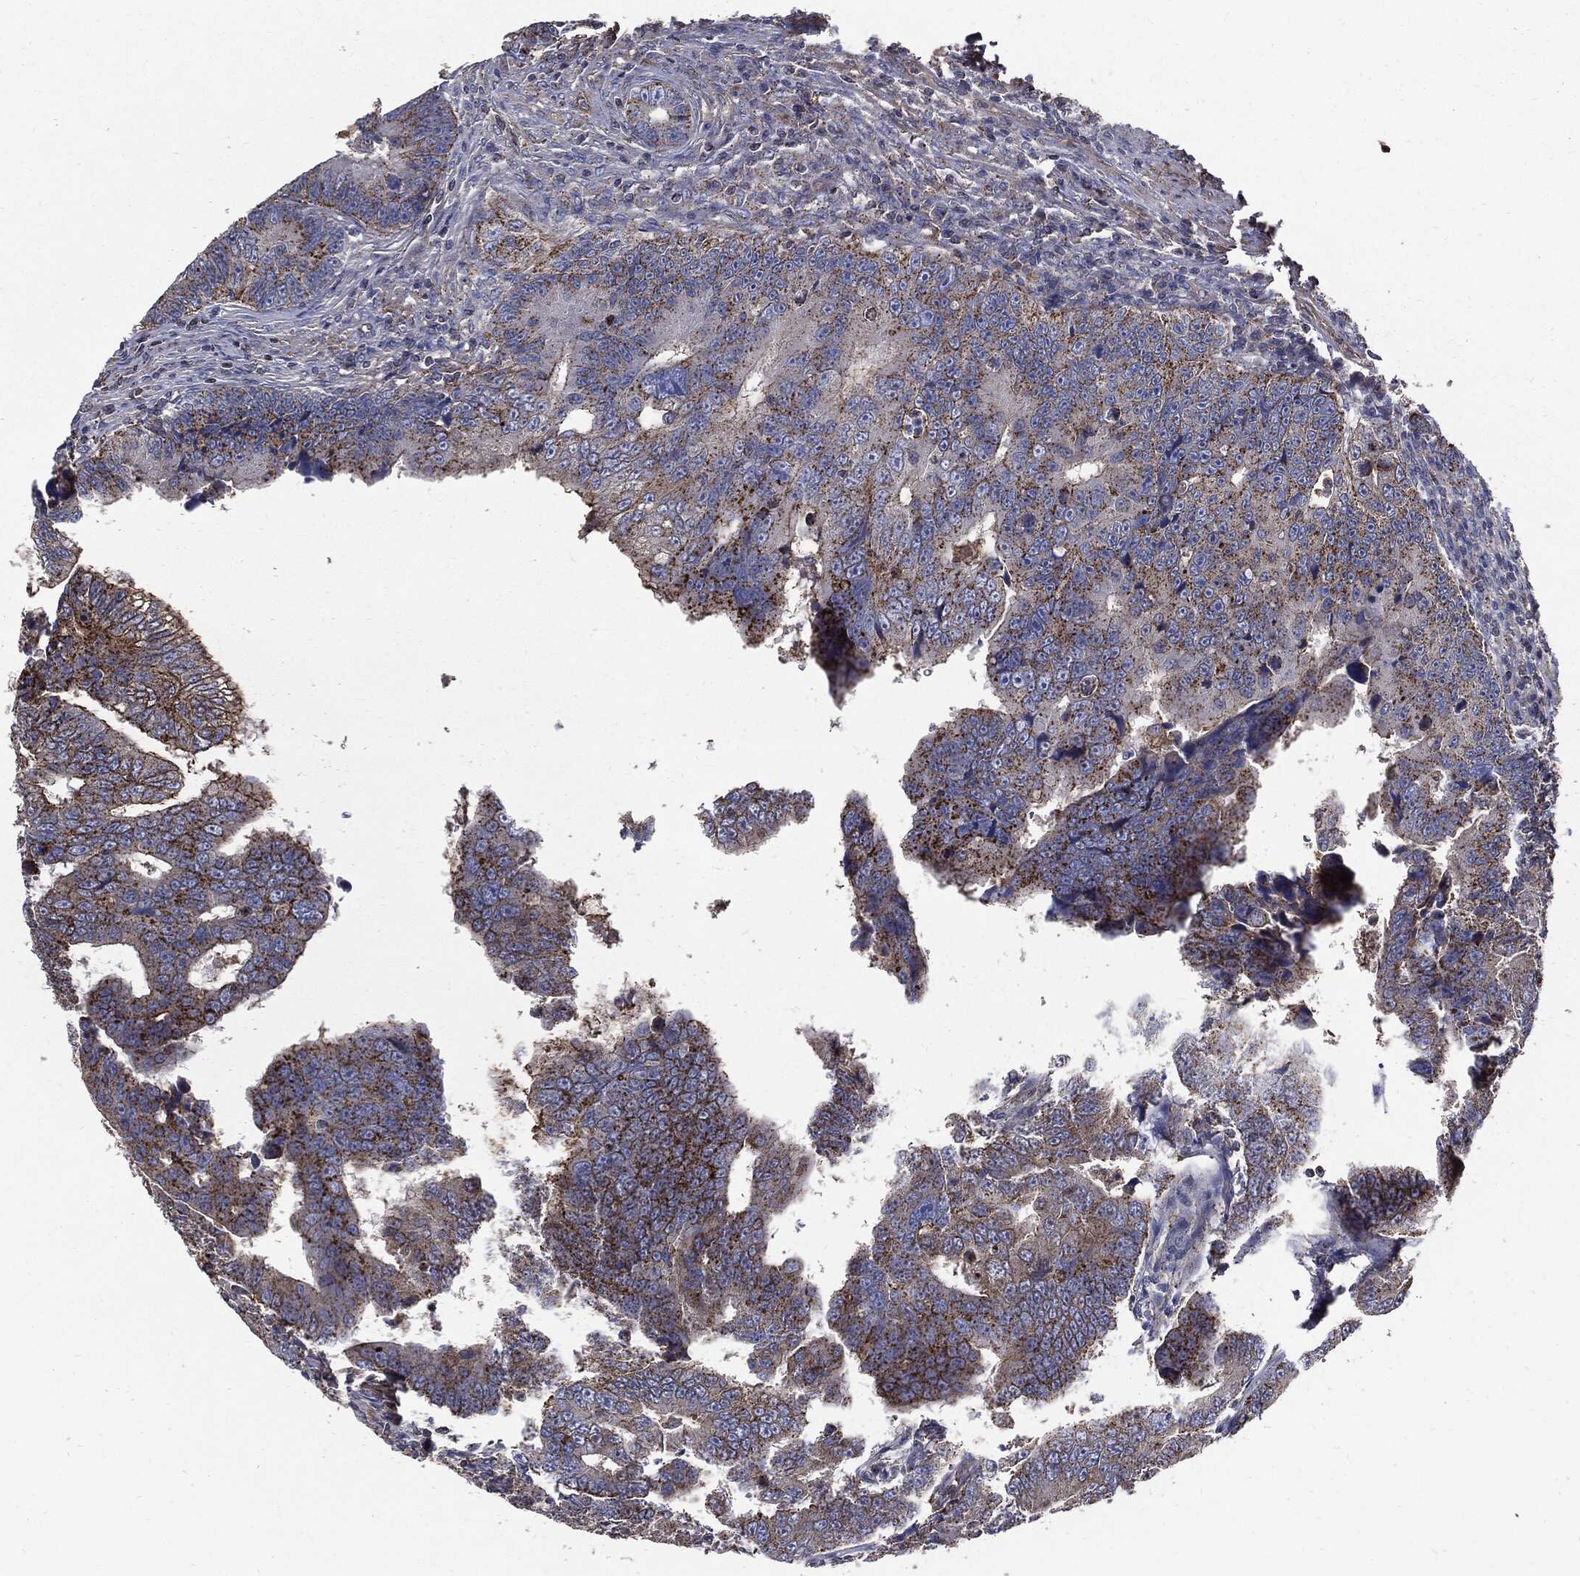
{"staining": {"intensity": "moderate", "quantity": "25%-75%", "location": "cytoplasmic/membranous"}, "tissue": "colorectal cancer", "cell_type": "Tumor cells", "image_type": "cancer", "snomed": [{"axis": "morphology", "description": "Adenocarcinoma, NOS"}, {"axis": "topography", "description": "Colon"}], "caption": "Colorectal adenocarcinoma was stained to show a protein in brown. There is medium levels of moderate cytoplasmic/membranous expression in approximately 25%-75% of tumor cells. (Stains: DAB (3,3'-diaminobenzidine) in brown, nuclei in blue, Microscopy: brightfield microscopy at high magnification).", "gene": "PDCD6IP", "patient": {"sex": "female", "age": 72}}